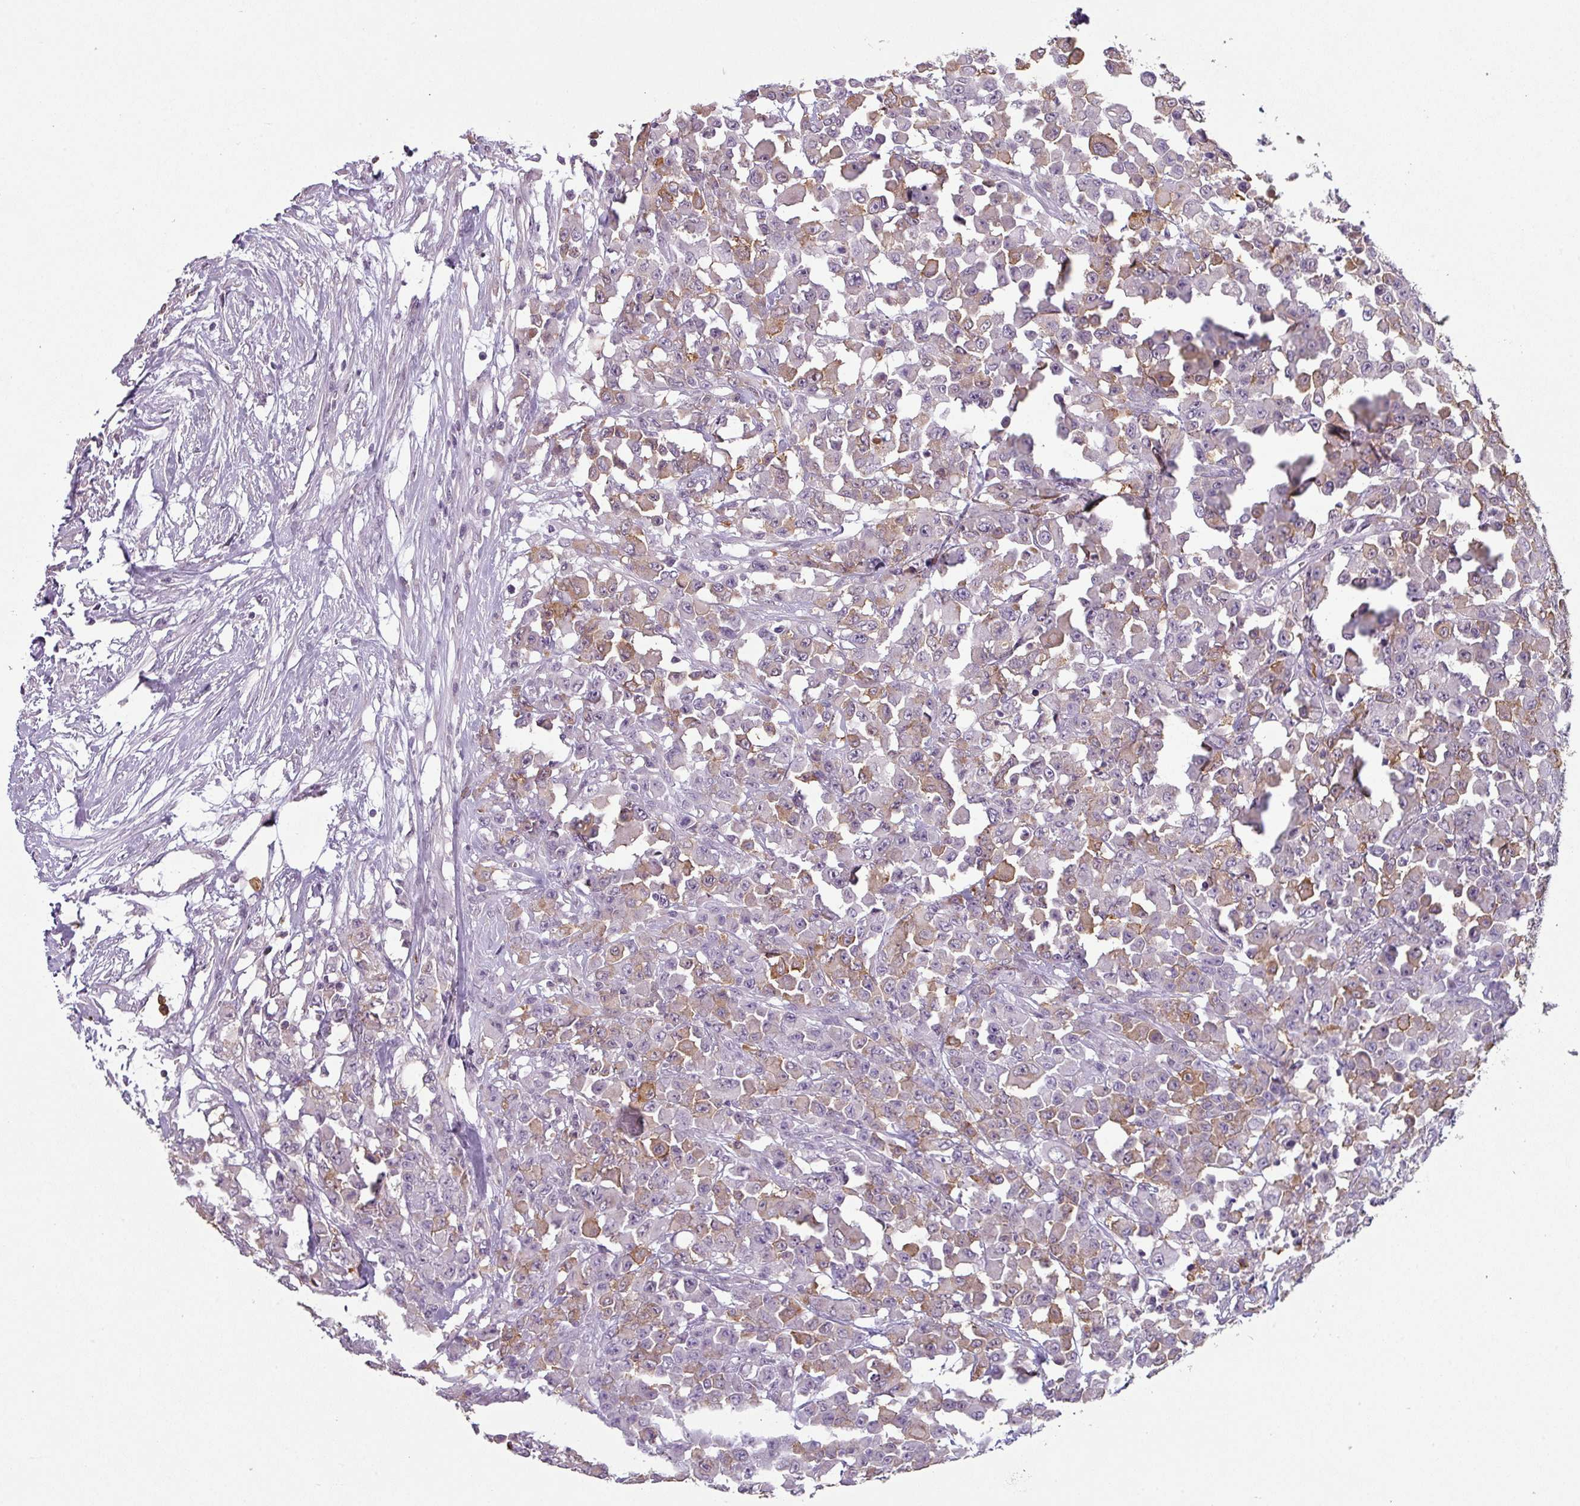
{"staining": {"intensity": "moderate", "quantity": "<25%", "location": "cytoplasmic/membranous"}, "tissue": "colorectal cancer", "cell_type": "Tumor cells", "image_type": "cancer", "snomed": [{"axis": "morphology", "description": "Adenocarcinoma, NOS"}, {"axis": "topography", "description": "Colon"}], "caption": "An IHC image of tumor tissue is shown. Protein staining in brown labels moderate cytoplasmic/membranous positivity in colorectal cancer within tumor cells.", "gene": "MAGEC3", "patient": {"sex": "male", "age": 51}}